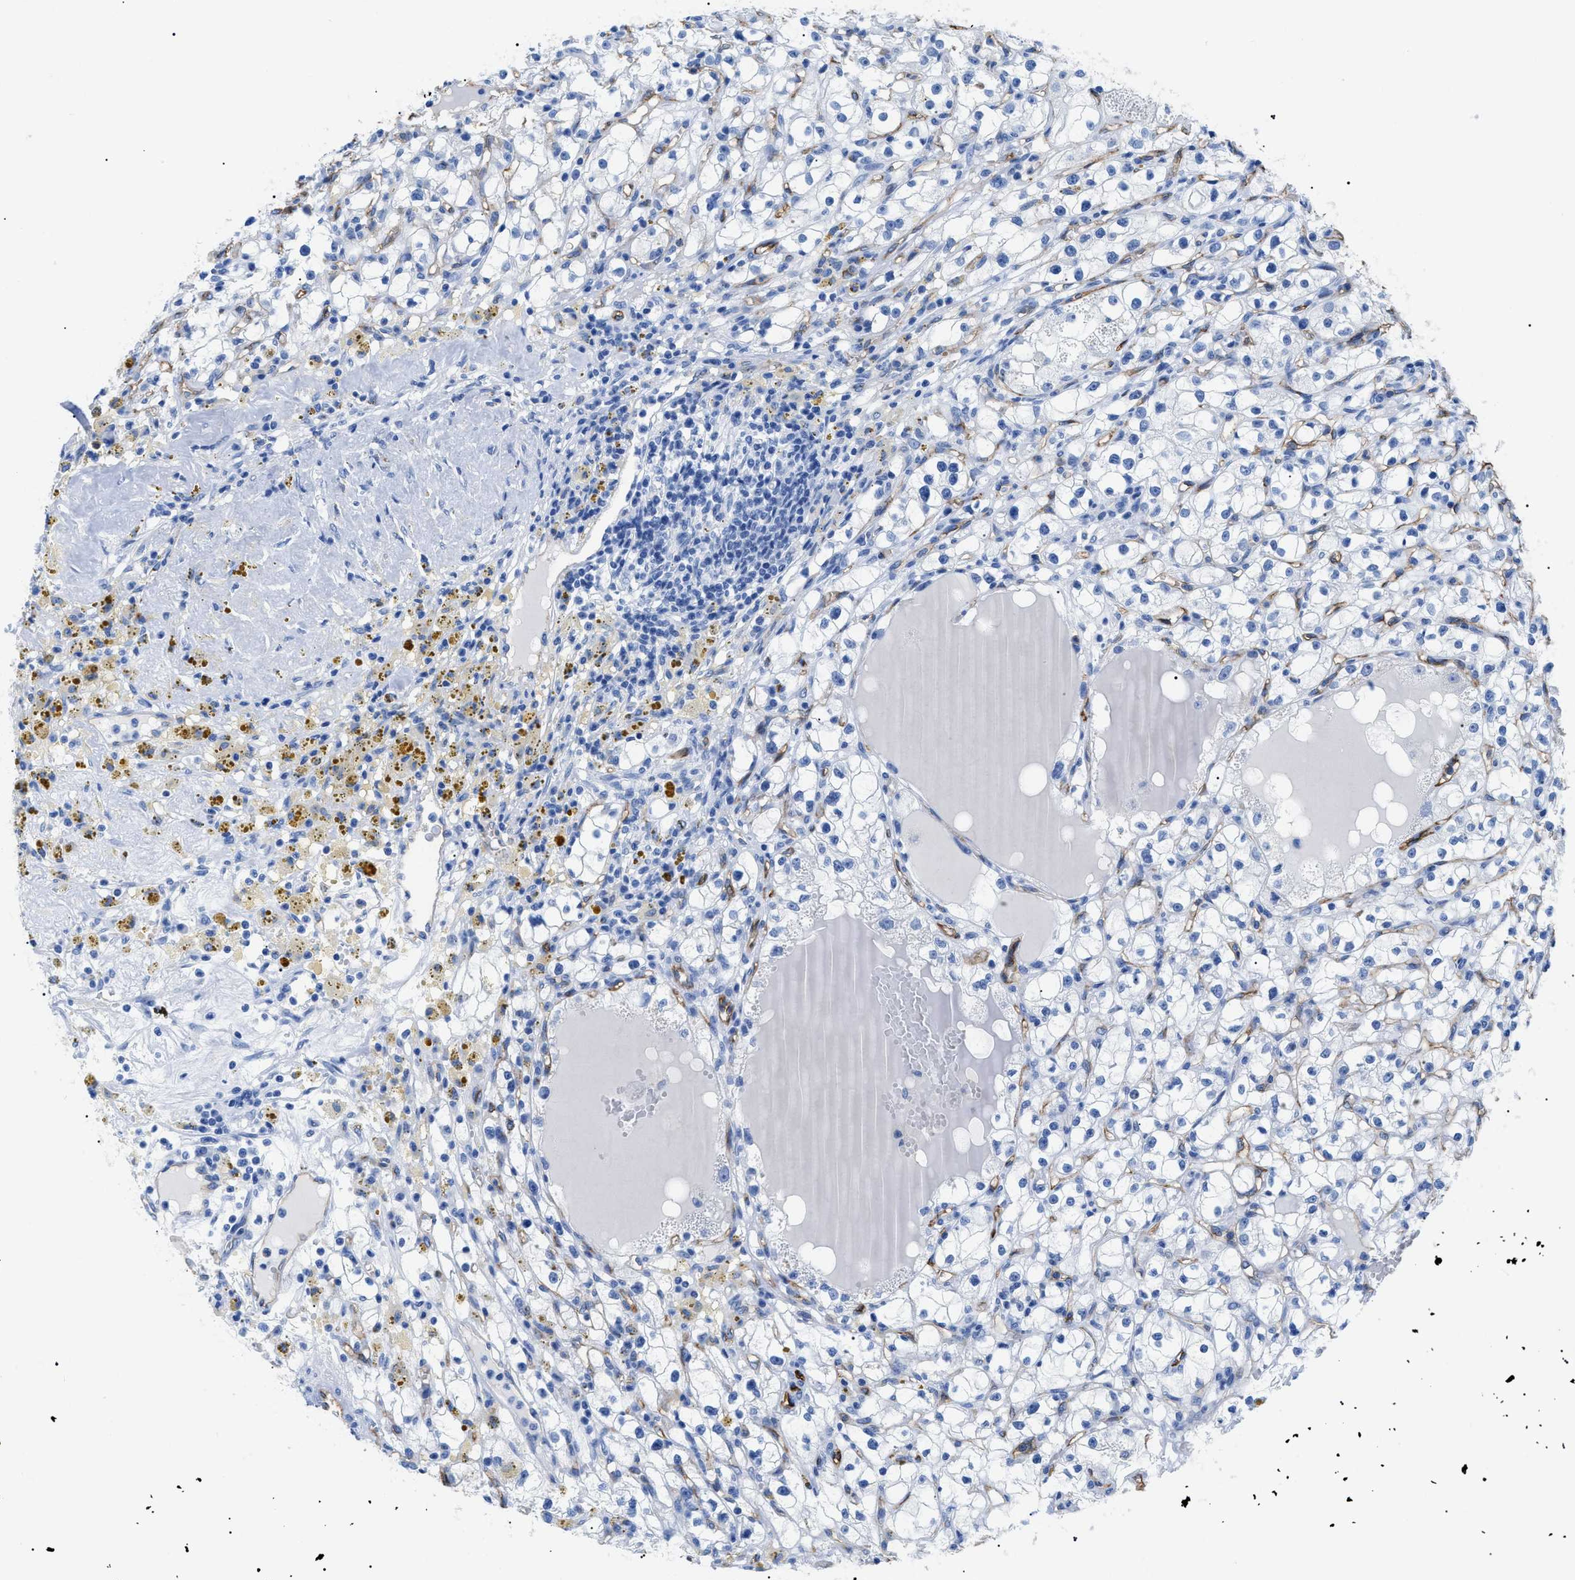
{"staining": {"intensity": "negative", "quantity": "none", "location": "none"}, "tissue": "renal cancer", "cell_type": "Tumor cells", "image_type": "cancer", "snomed": [{"axis": "morphology", "description": "Adenocarcinoma, NOS"}, {"axis": "topography", "description": "Kidney"}], "caption": "Renal adenocarcinoma was stained to show a protein in brown. There is no significant positivity in tumor cells. (Stains: DAB immunohistochemistry (IHC) with hematoxylin counter stain, Microscopy: brightfield microscopy at high magnification).", "gene": "PODXL", "patient": {"sex": "male", "age": 56}}